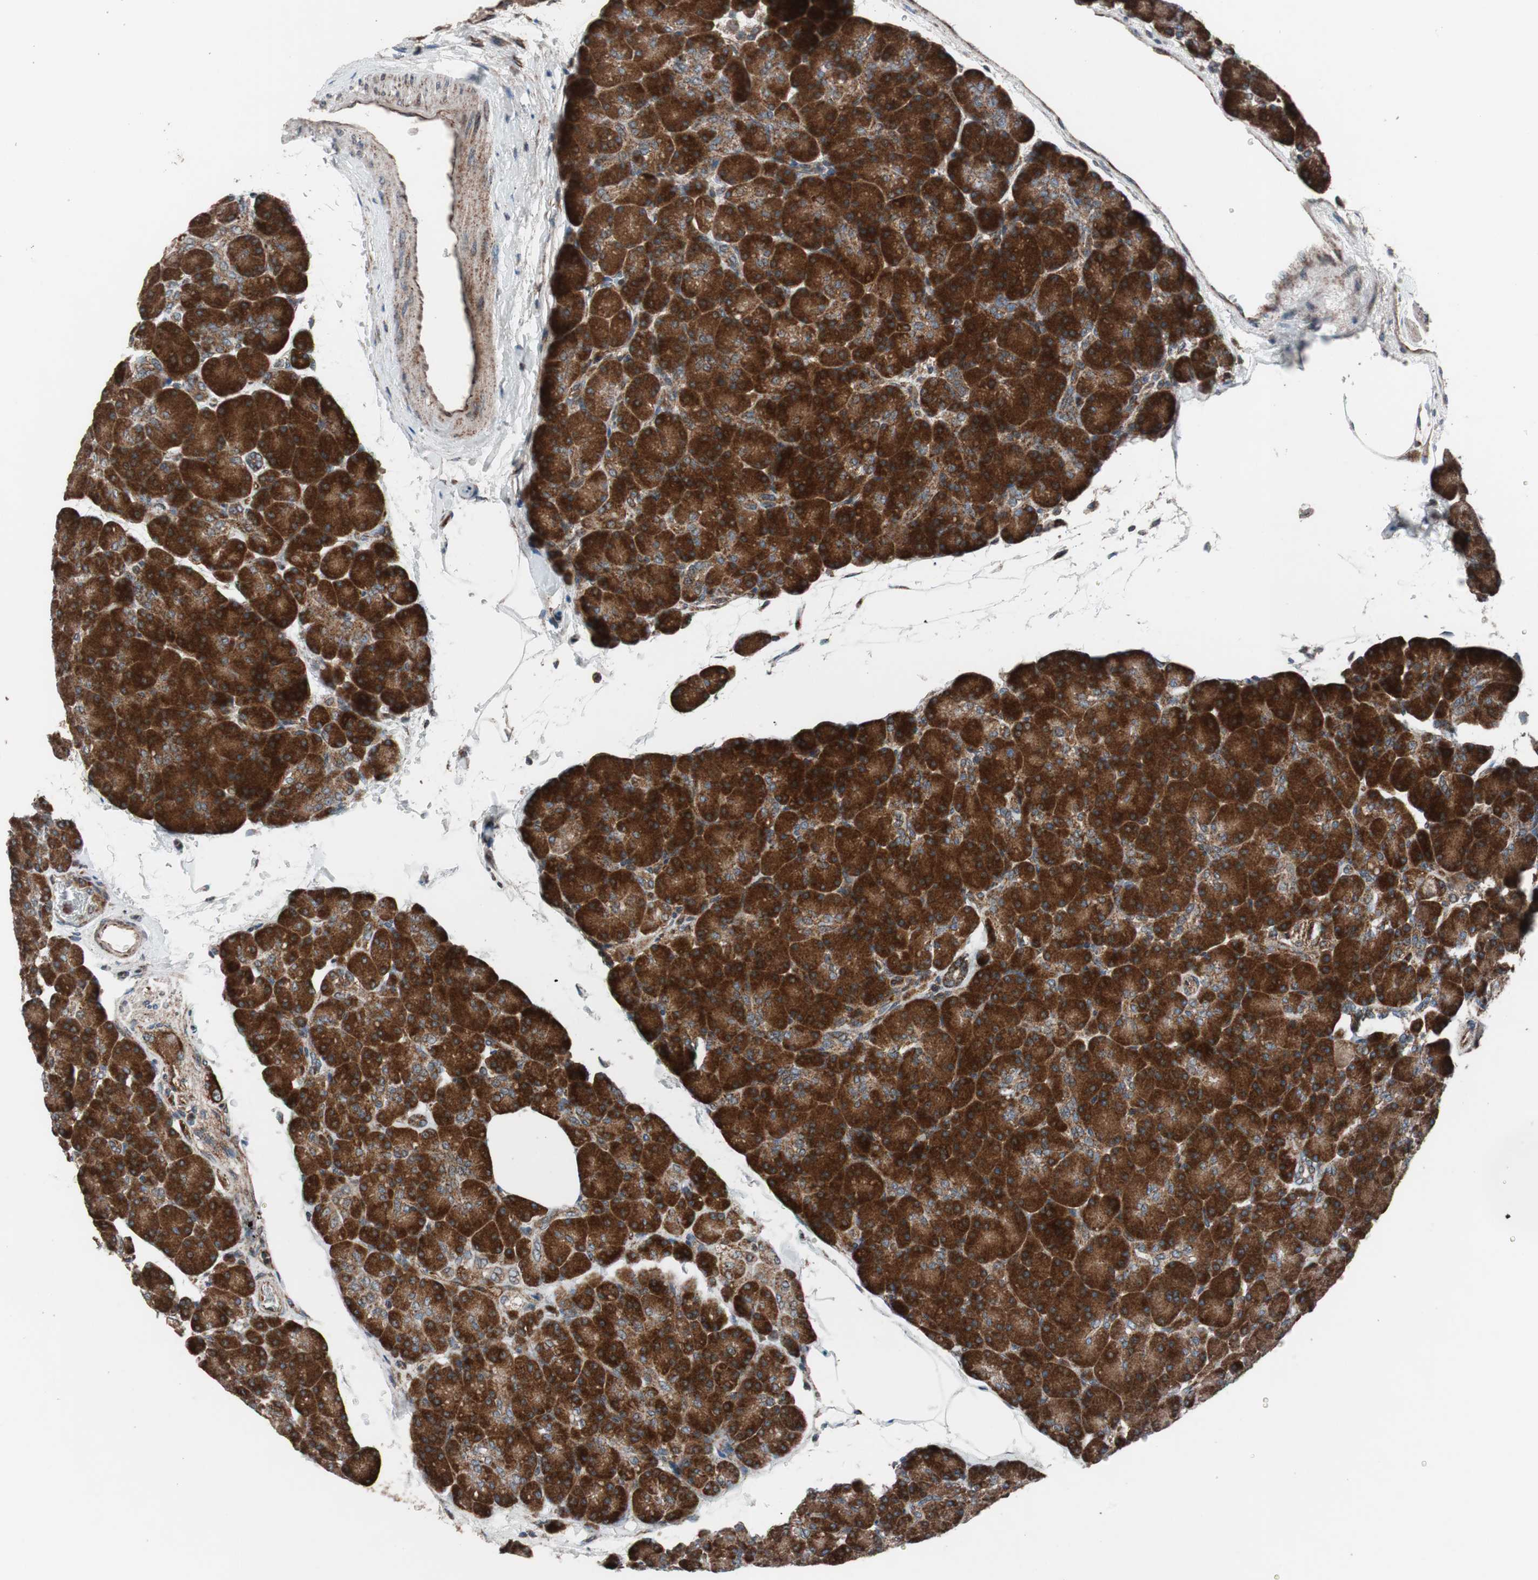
{"staining": {"intensity": "strong", "quantity": ">75%", "location": "cytoplasmic/membranous"}, "tissue": "pancreas", "cell_type": "Exocrine glandular cells", "image_type": "normal", "snomed": [{"axis": "morphology", "description": "Normal tissue, NOS"}, {"axis": "topography", "description": "Pancreas"}], "caption": "Pancreas stained with a brown dye reveals strong cytoplasmic/membranous positive positivity in about >75% of exocrine glandular cells.", "gene": "CCL14", "patient": {"sex": "female", "age": 43}}